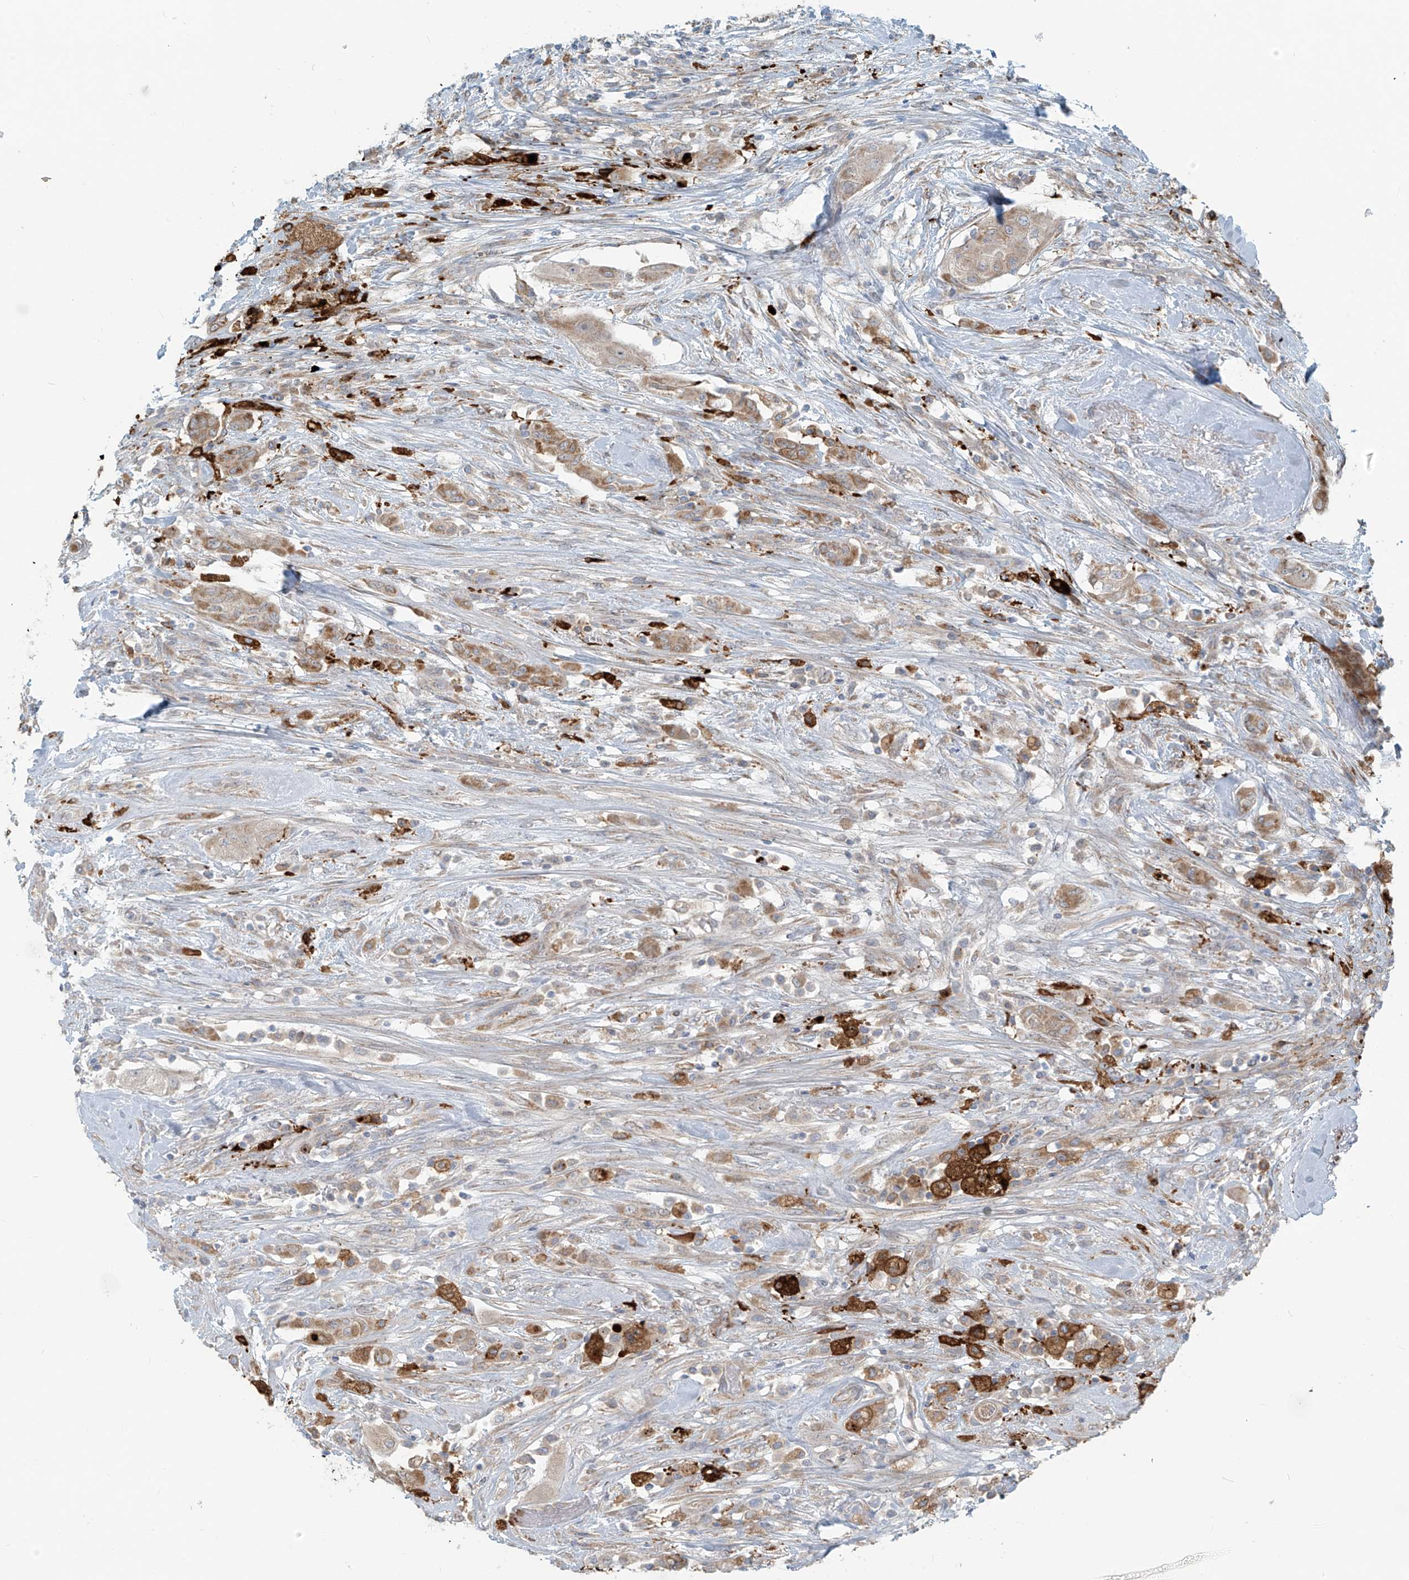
{"staining": {"intensity": "moderate", "quantity": "25%-75%", "location": "cytoplasmic/membranous"}, "tissue": "thyroid cancer", "cell_type": "Tumor cells", "image_type": "cancer", "snomed": [{"axis": "morphology", "description": "Papillary adenocarcinoma, NOS"}, {"axis": "topography", "description": "Thyroid gland"}], "caption": "An immunohistochemistry (IHC) photomicrograph of neoplastic tissue is shown. Protein staining in brown shows moderate cytoplasmic/membranous positivity in thyroid papillary adenocarcinoma within tumor cells.", "gene": "LZTS3", "patient": {"sex": "female", "age": 59}}